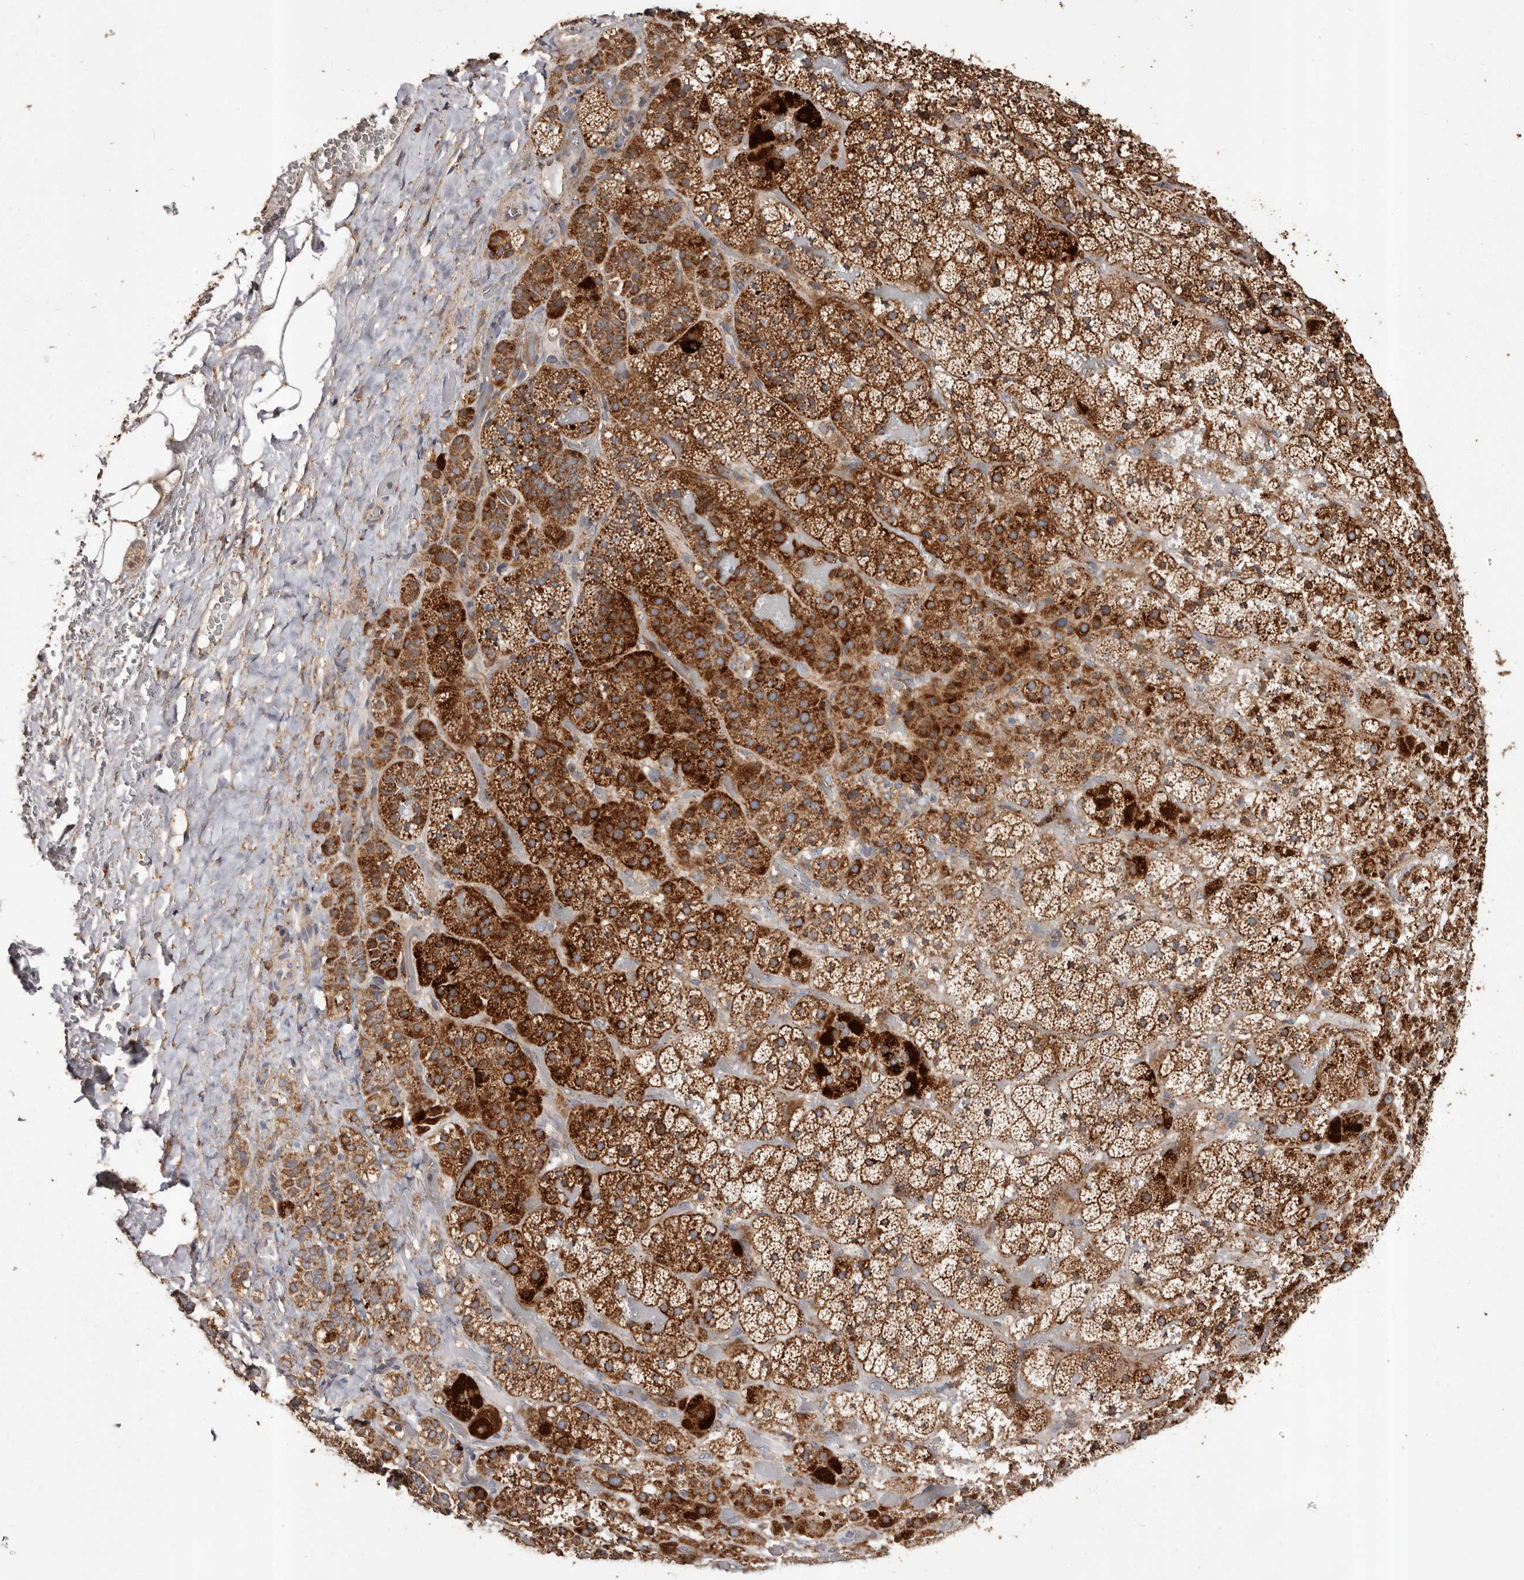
{"staining": {"intensity": "strong", "quantity": ">75%", "location": "cytoplasmic/membranous"}, "tissue": "adrenal gland", "cell_type": "Glandular cells", "image_type": "normal", "snomed": [{"axis": "morphology", "description": "Normal tissue, NOS"}, {"axis": "topography", "description": "Adrenal gland"}], "caption": "Brown immunohistochemical staining in normal human adrenal gland demonstrates strong cytoplasmic/membranous staining in about >75% of glandular cells.", "gene": "STEAP2", "patient": {"sex": "male", "age": 57}}